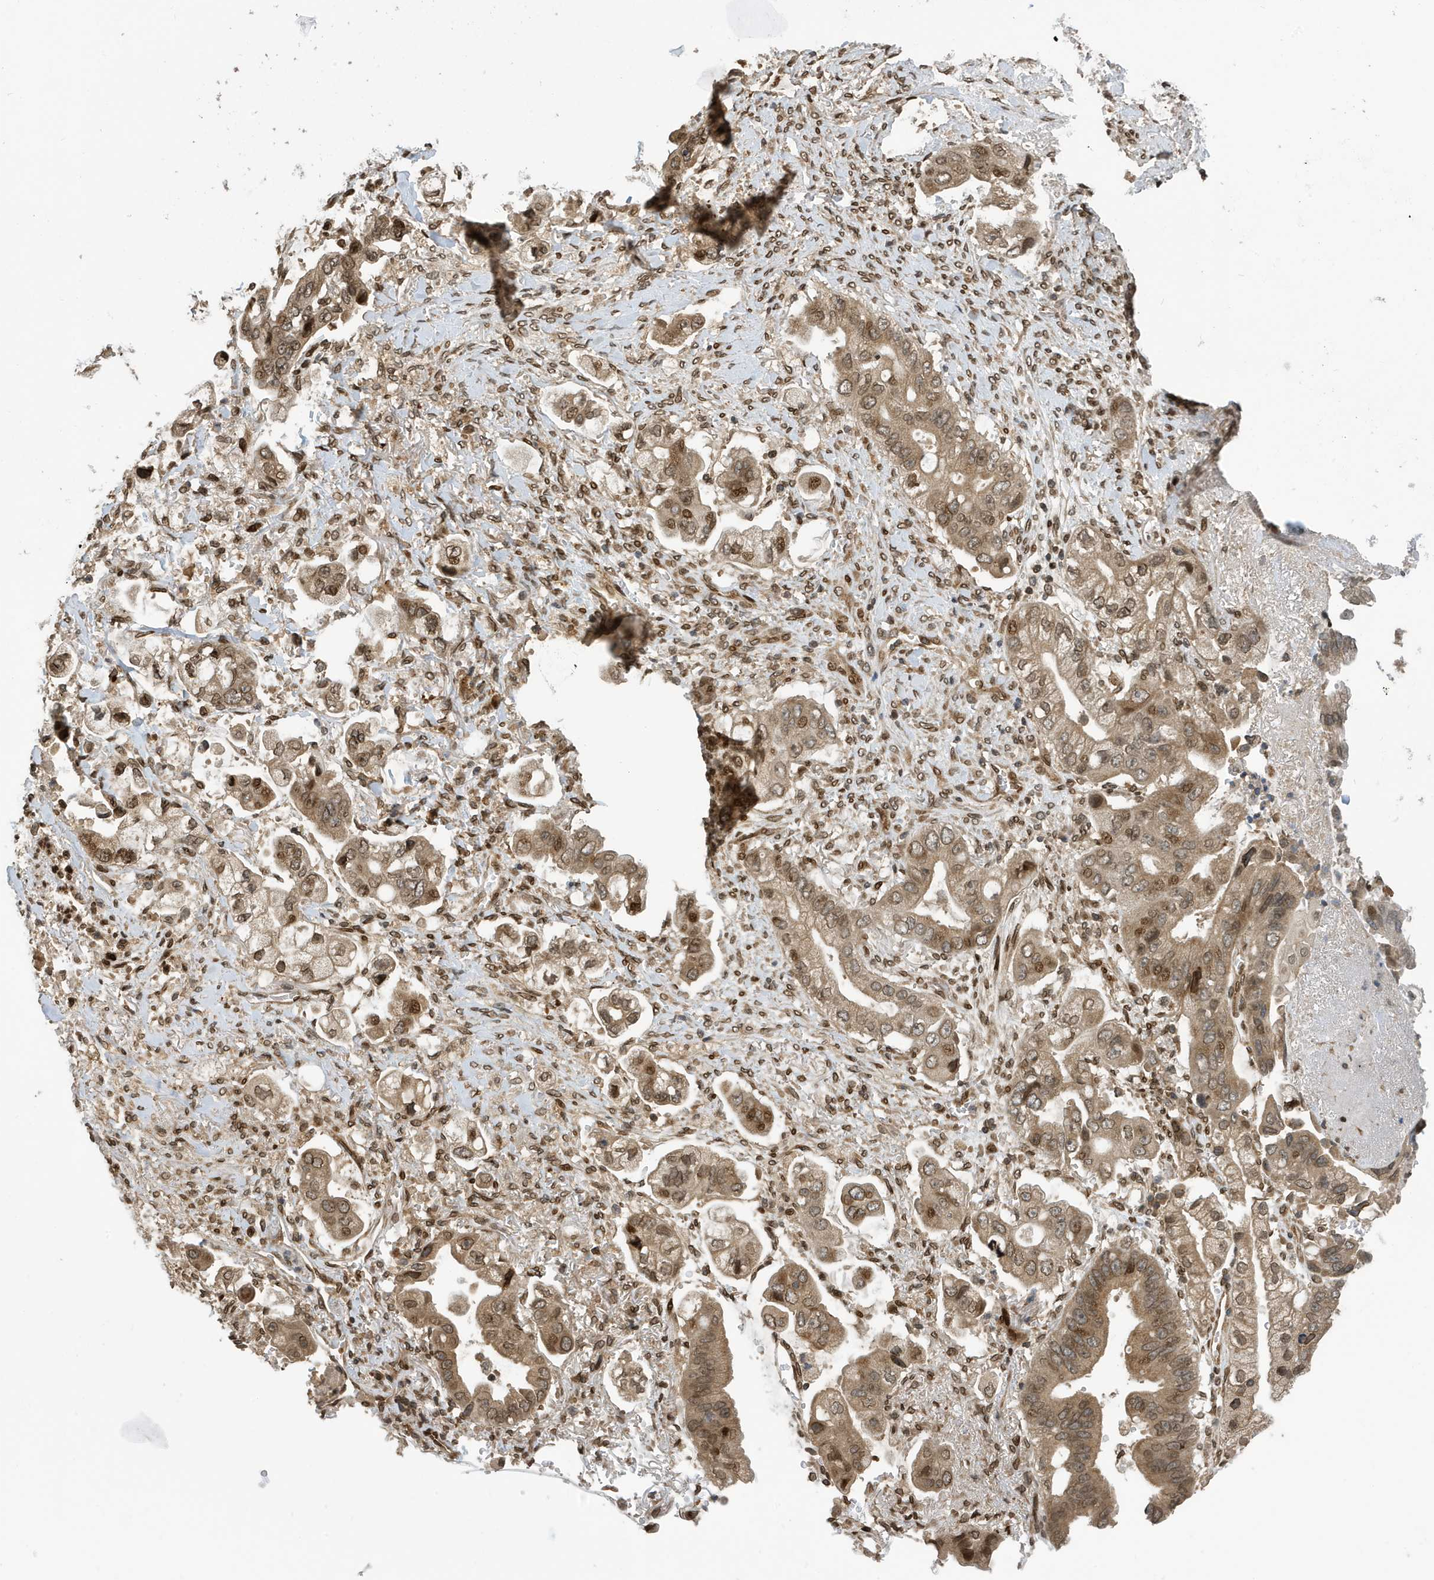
{"staining": {"intensity": "moderate", "quantity": ">75%", "location": "cytoplasmic/membranous,nuclear"}, "tissue": "stomach cancer", "cell_type": "Tumor cells", "image_type": "cancer", "snomed": [{"axis": "morphology", "description": "Adenocarcinoma, NOS"}, {"axis": "topography", "description": "Stomach"}], "caption": "IHC micrograph of stomach adenocarcinoma stained for a protein (brown), which reveals medium levels of moderate cytoplasmic/membranous and nuclear expression in about >75% of tumor cells.", "gene": "DUSP18", "patient": {"sex": "male", "age": 62}}